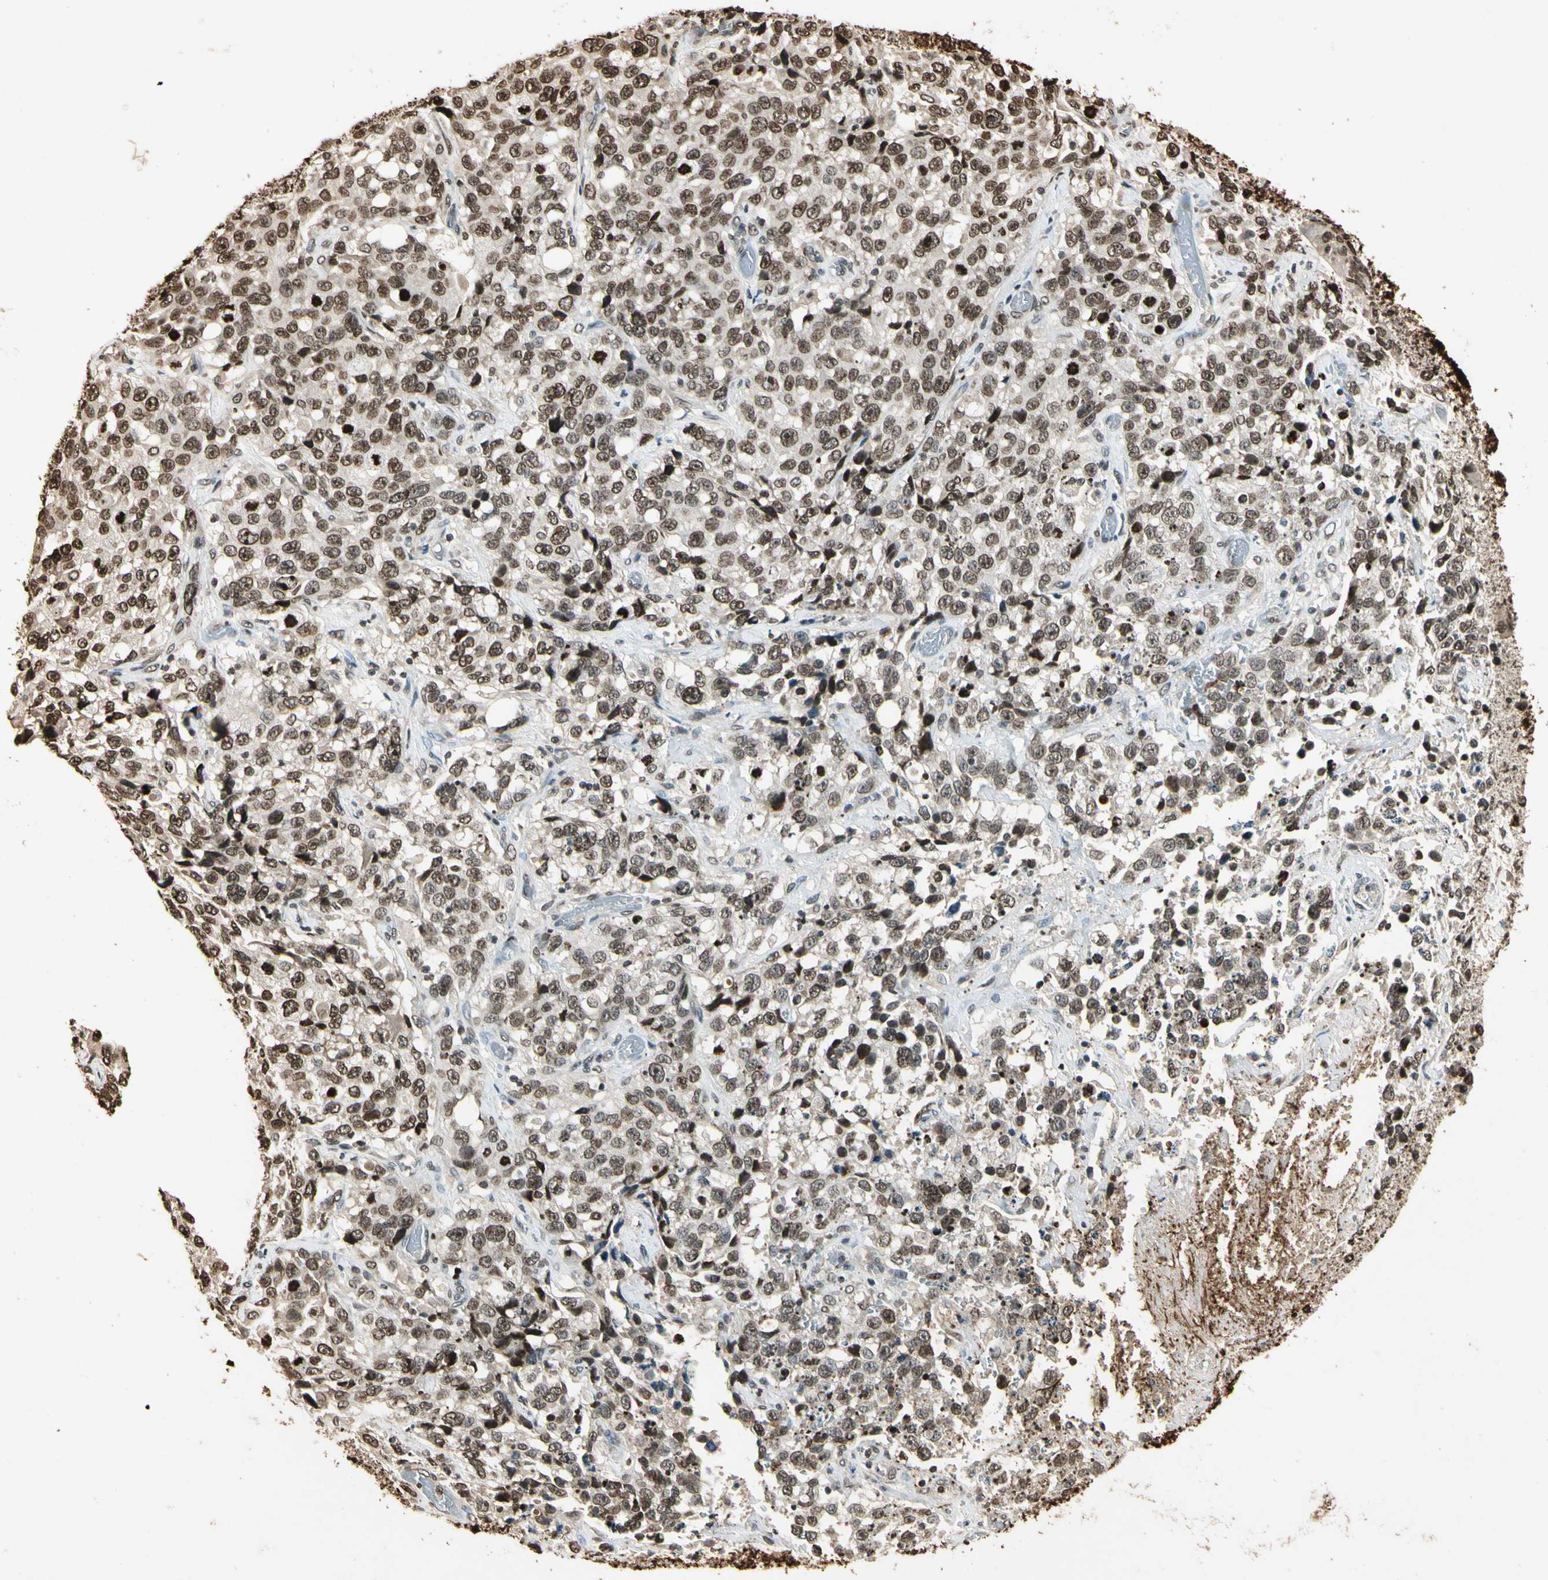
{"staining": {"intensity": "moderate", "quantity": "25%-75%", "location": "cytoplasmic/membranous,nuclear"}, "tissue": "stomach cancer", "cell_type": "Tumor cells", "image_type": "cancer", "snomed": [{"axis": "morphology", "description": "Normal tissue, NOS"}, {"axis": "morphology", "description": "Adenocarcinoma, NOS"}, {"axis": "topography", "description": "Stomach"}], "caption": "The micrograph shows a brown stain indicating the presence of a protein in the cytoplasmic/membranous and nuclear of tumor cells in stomach adenocarcinoma.", "gene": "TOP1", "patient": {"sex": "male", "age": 48}}